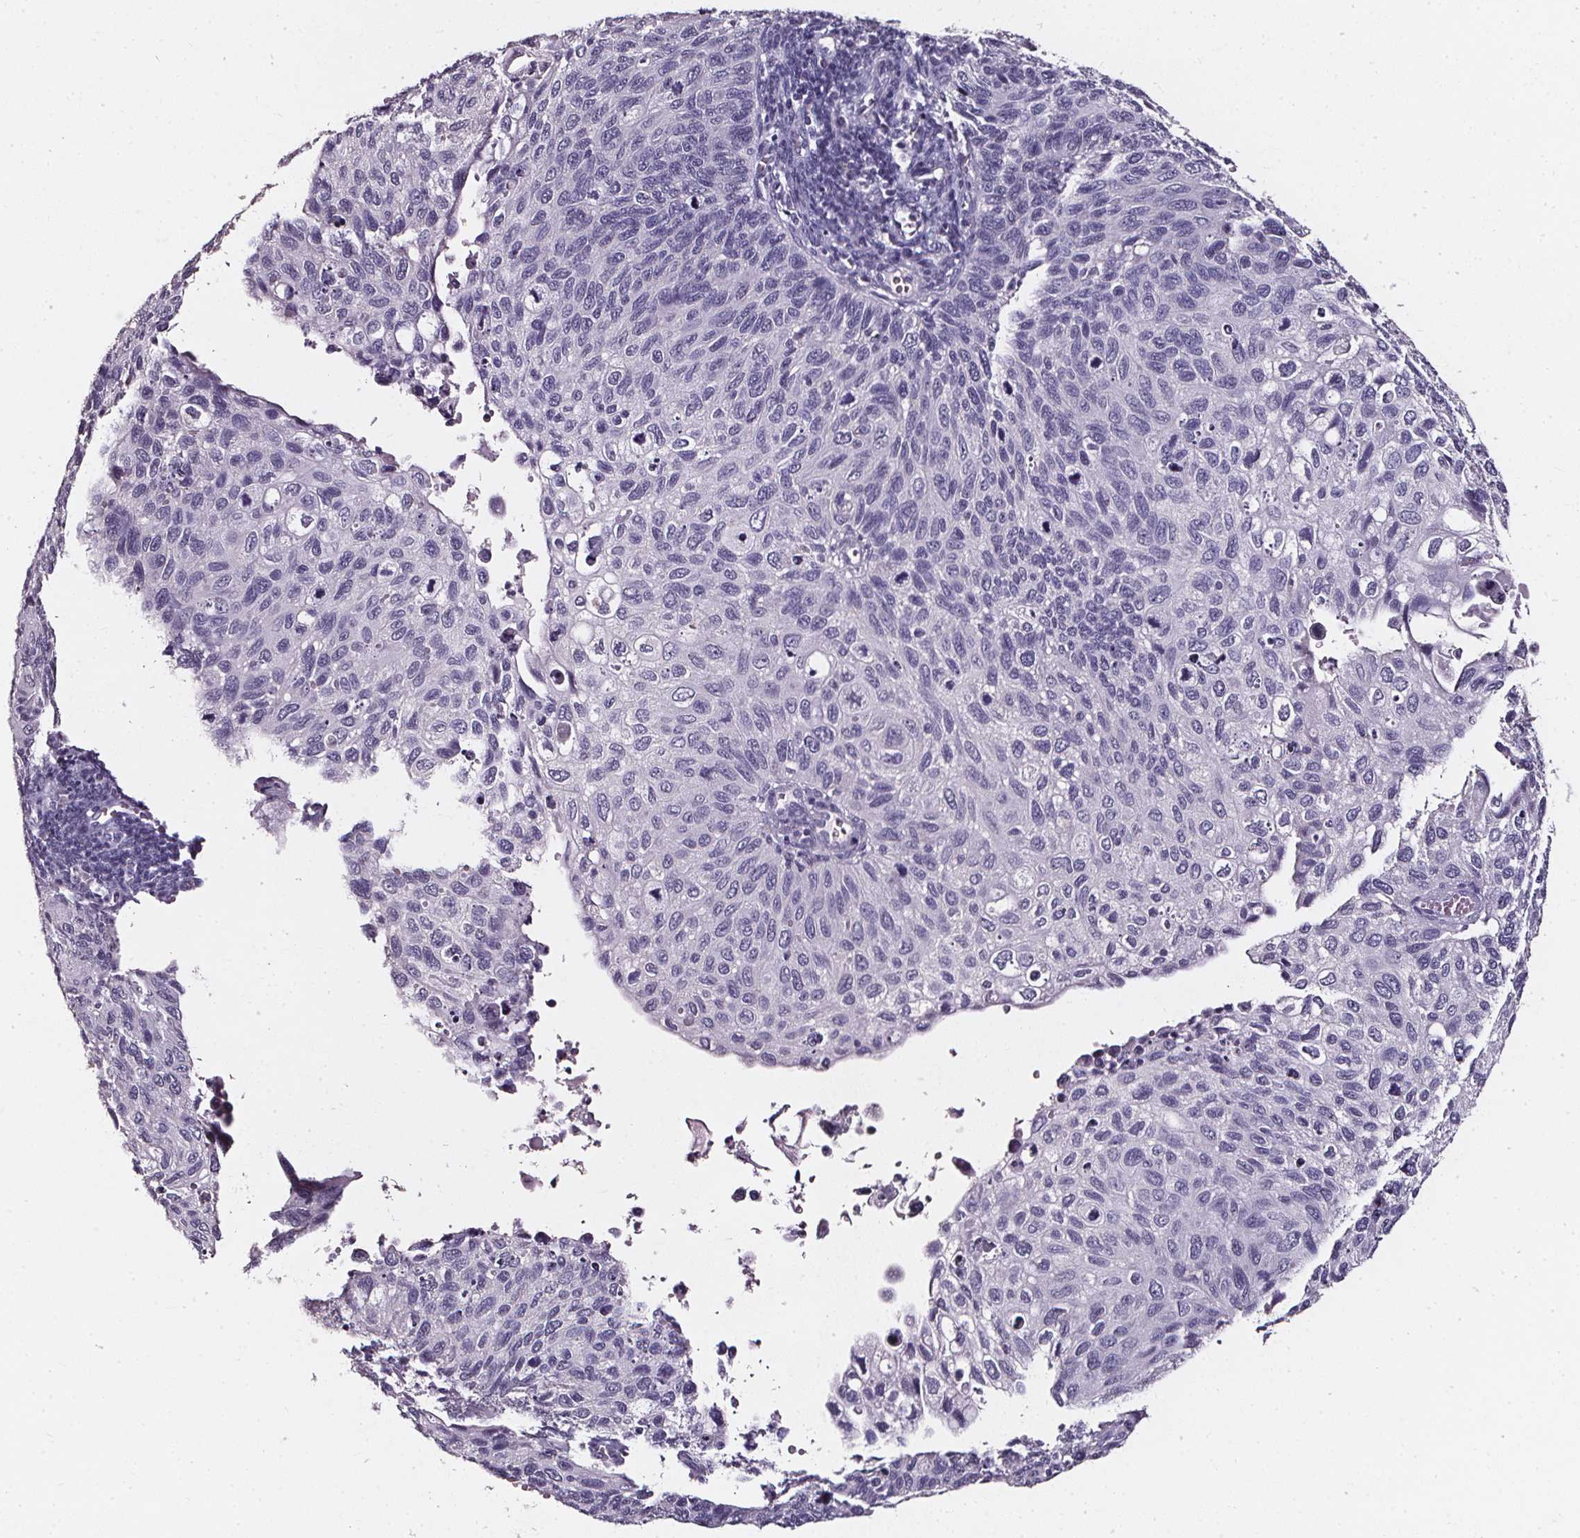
{"staining": {"intensity": "negative", "quantity": "none", "location": "none"}, "tissue": "cervical cancer", "cell_type": "Tumor cells", "image_type": "cancer", "snomed": [{"axis": "morphology", "description": "Squamous cell carcinoma, NOS"}, {"axis": "topography", "description": "Cervix"}], "caption": "Immunohistochemistry (IHC) of human cervical cancer reveals no staining in tumor cells. (DAB immunohistochemistry (IHC) visualized using brightfield microscopy, high magnification).", "gene": "DEFA5", "patient": {"sex": "female", "age": 70}}